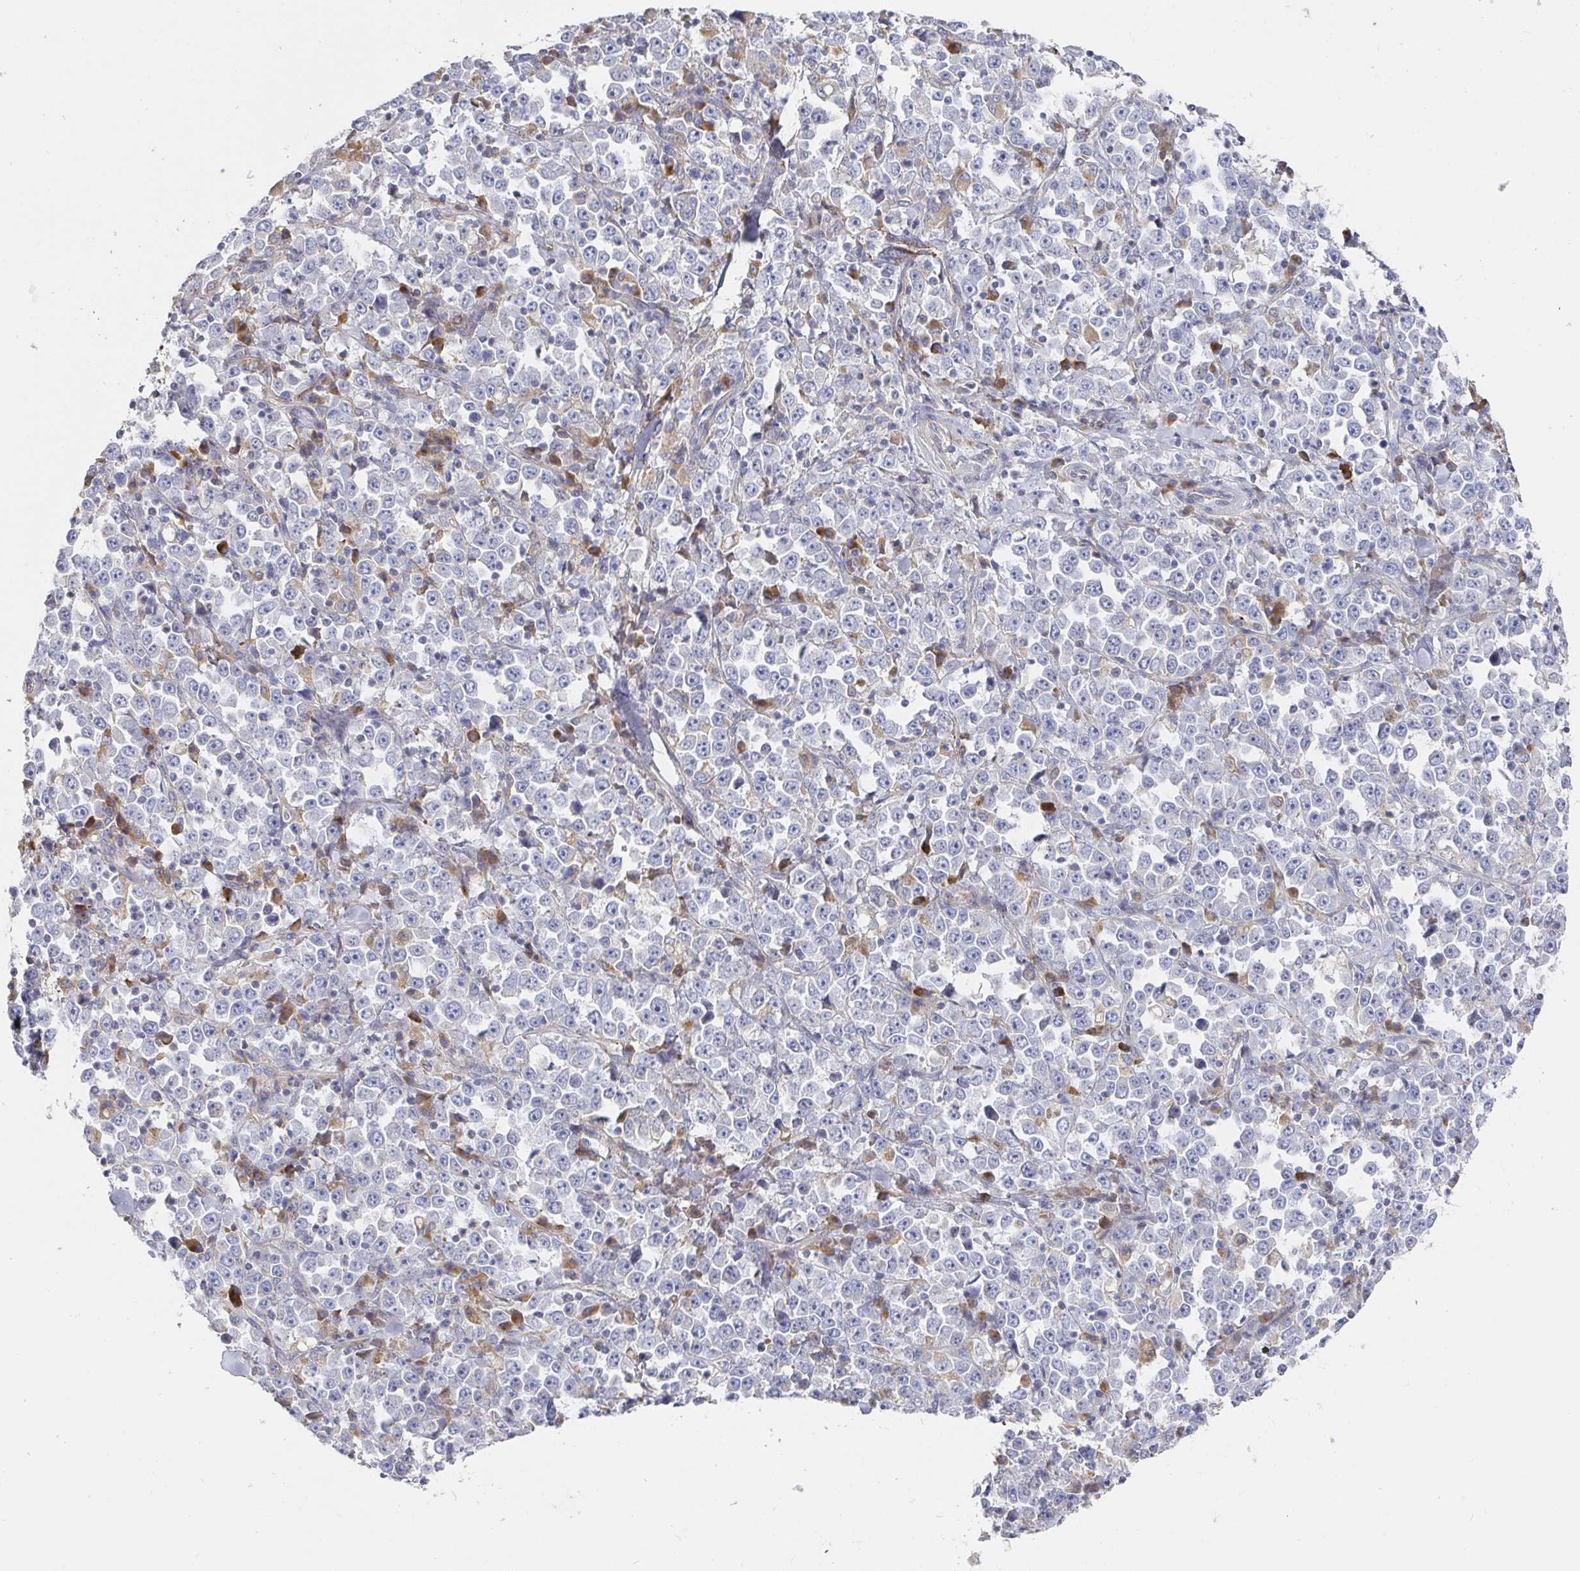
{"staining": {"intensity": "negative", "quantity": "none", "location": "none"}, "tissue": "stomach cancer", "cell_type": "Tumor cells", "image_type": "cancer", "snomed": [{"axis": "morphology", "description": "Normal tissue, NOS"}, {"axis": "morphology", "description": "Adenocarcinoma, NOS"}, {"axis": "topography", "description": "Stomach, upper"}, {"axis": "topography", "description": "Stomach"}], "caption": "Tumor cells show no significant staining in stomach adenocarcinoma.", "gene": "IRAK2", "patient": {"sex": "male", "age": 59}}